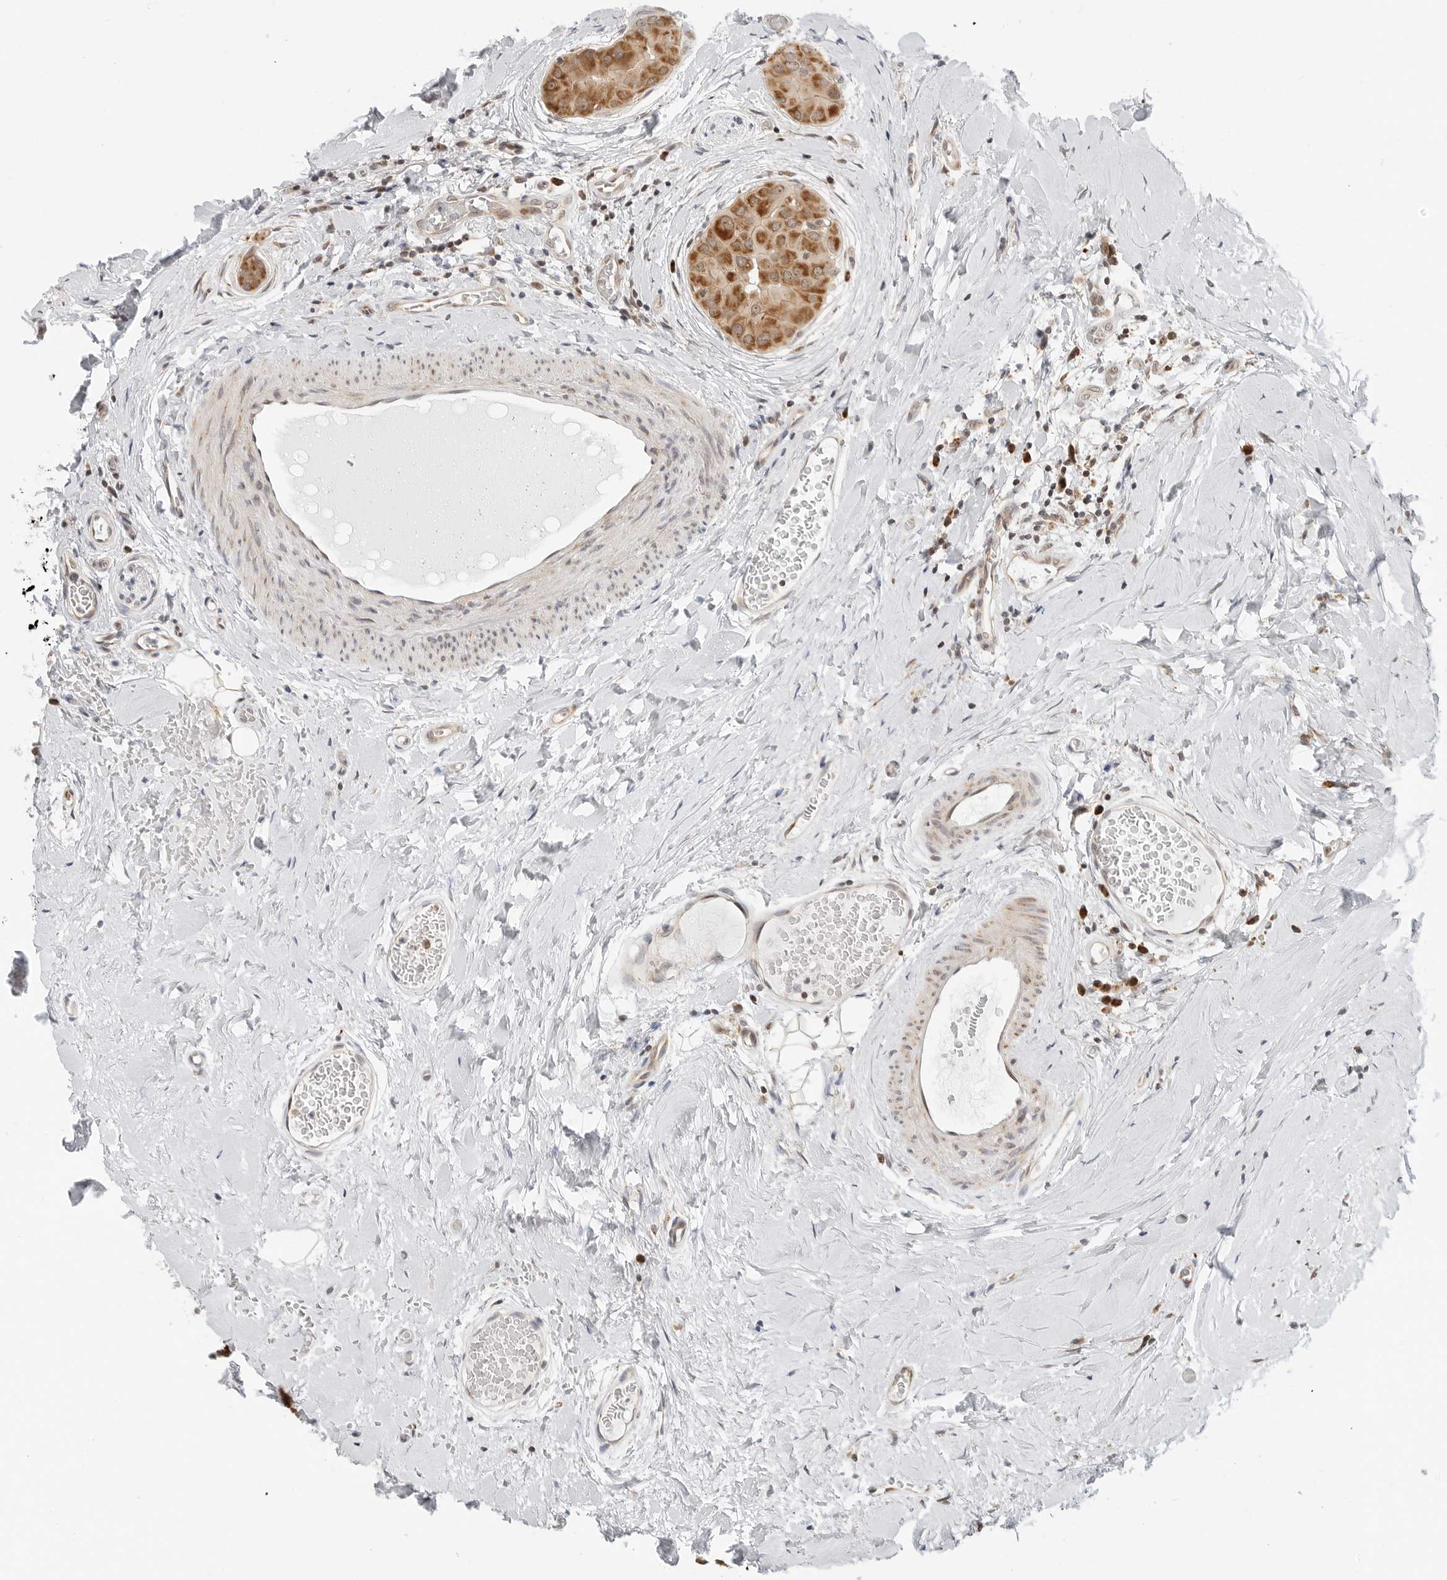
{"staining": {"intensity": "moderate", "quantity": ">75%", "location": "cytoplasmic/membranous"}, "tissue": "thyroid cancer", "cell_type": "Tumor cells", "image_type": "cancer", "snomed": [{"axis": "morphology", "description": "Papillary adenocarcinoma, NOS"}, {"axis": "topography", "description": "Thyroid gland"}], "caption": "Papillary adenocarcinoma (thyroid) tissue reveals moderate cytoplasmic/membranous expression in about >75% of tumor cells, visualized by immunohistochemistry. Immunohistochemistry (ihc) stains the protein in brown and the nuclei are stained blue.", "gene": "POLR3GL", "patient": {"sex": "male", "age": 33}}